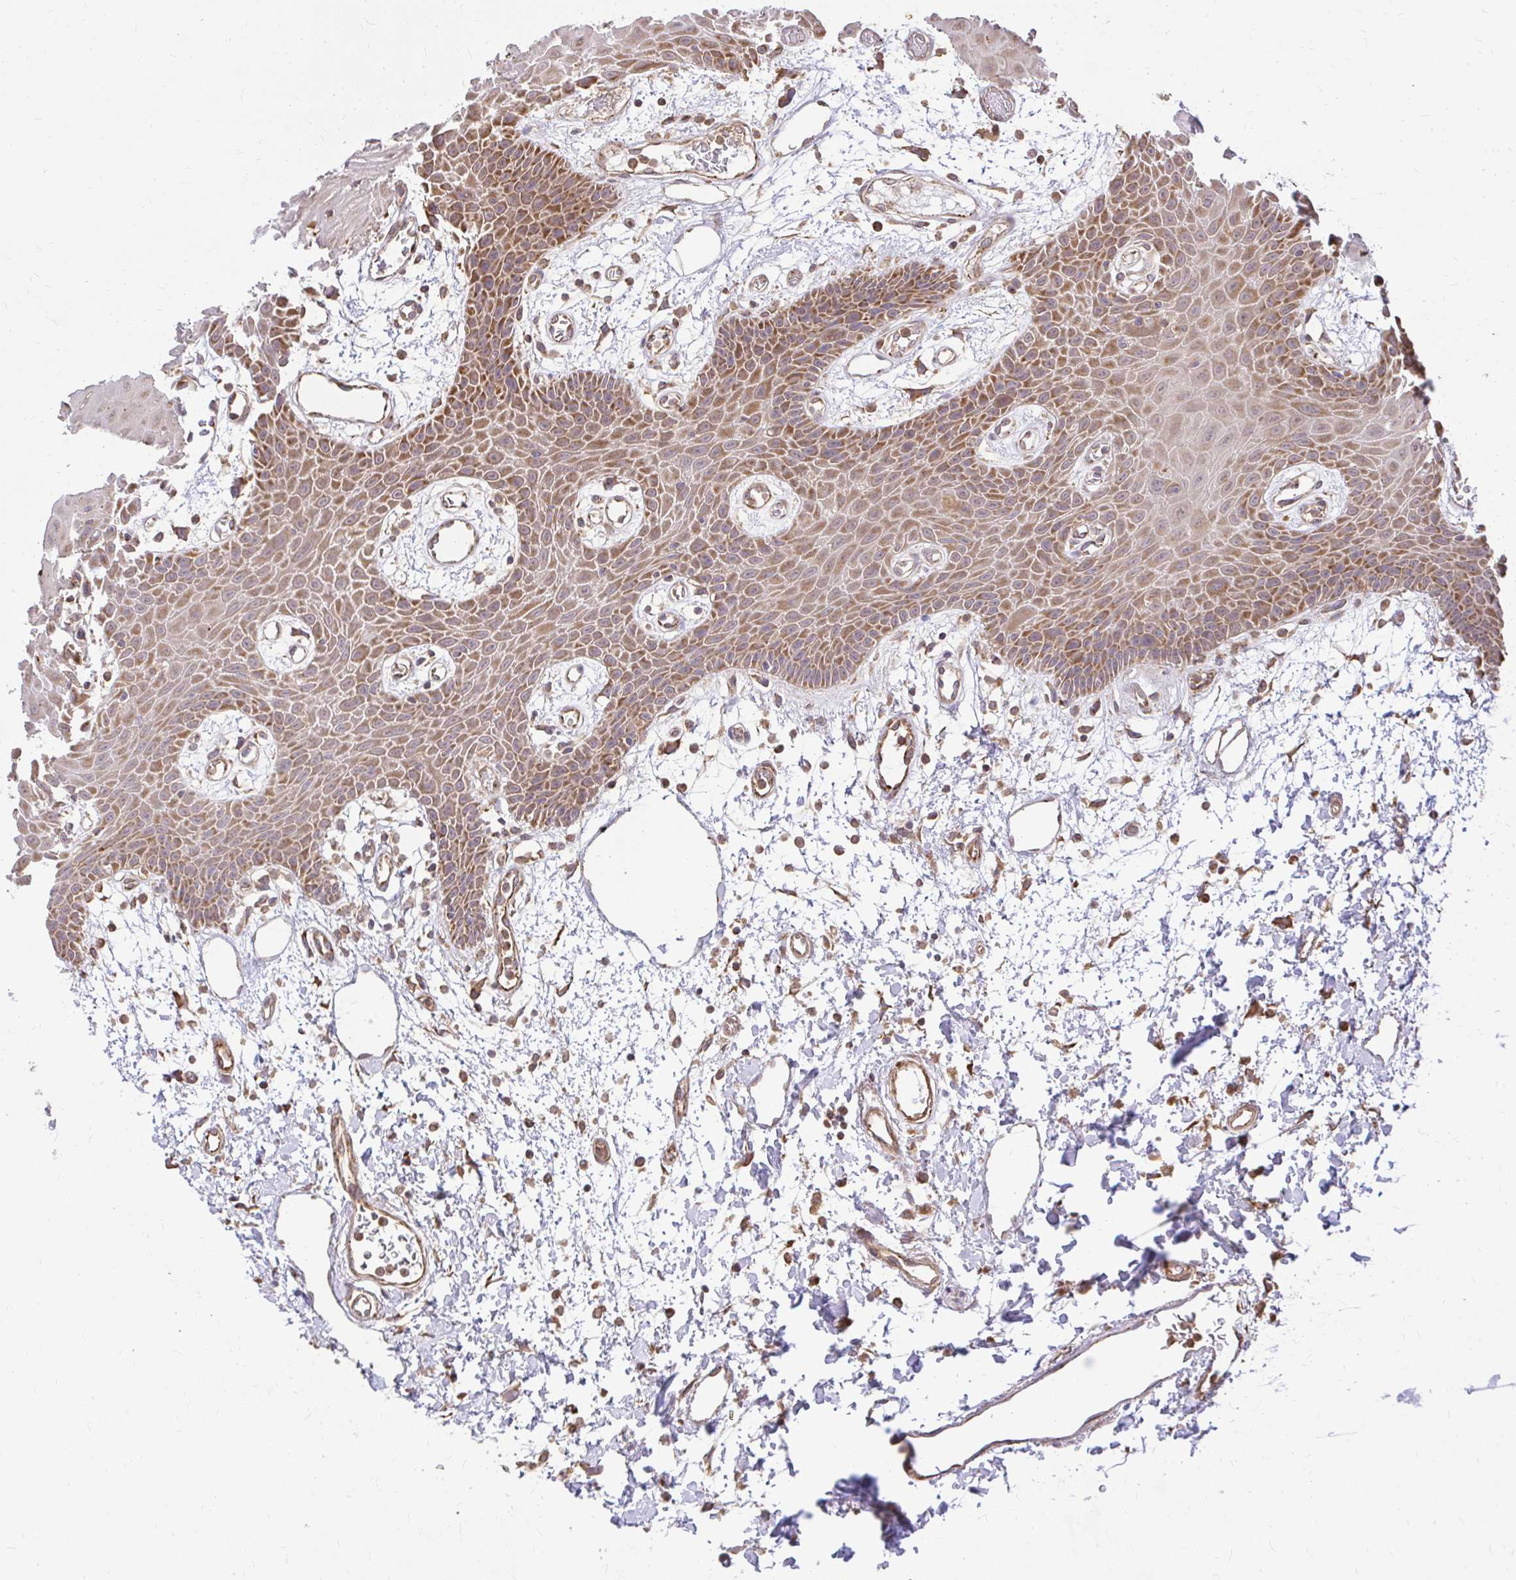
{"staining": {"intensity": "moderate", "quantity": ">75%", "location": "cytoplasmic/membranous"}, "tissue": "oral mucosa", "cell_type": "Squamous epithelial cells", "image_type": "normal", "snomed": [{"axis": "morphology", "description": "Normal tissue, NOS"}, {"axis": "topography", "description": "Oral tissue"}], "caption": "Immunohistochemistry (IHC) (DAB (3,3'-diaminobenzidine)) staining of normal oral mucosa demonstrates moderate cytoplasmic/membranous protein positivity in about >75% of squamous epithelial cells. The protein of interest is shown in brown color, while the nuclei are stained blue.", "gene": "GNS", "patient": {"sex": "female", "age": 59}}